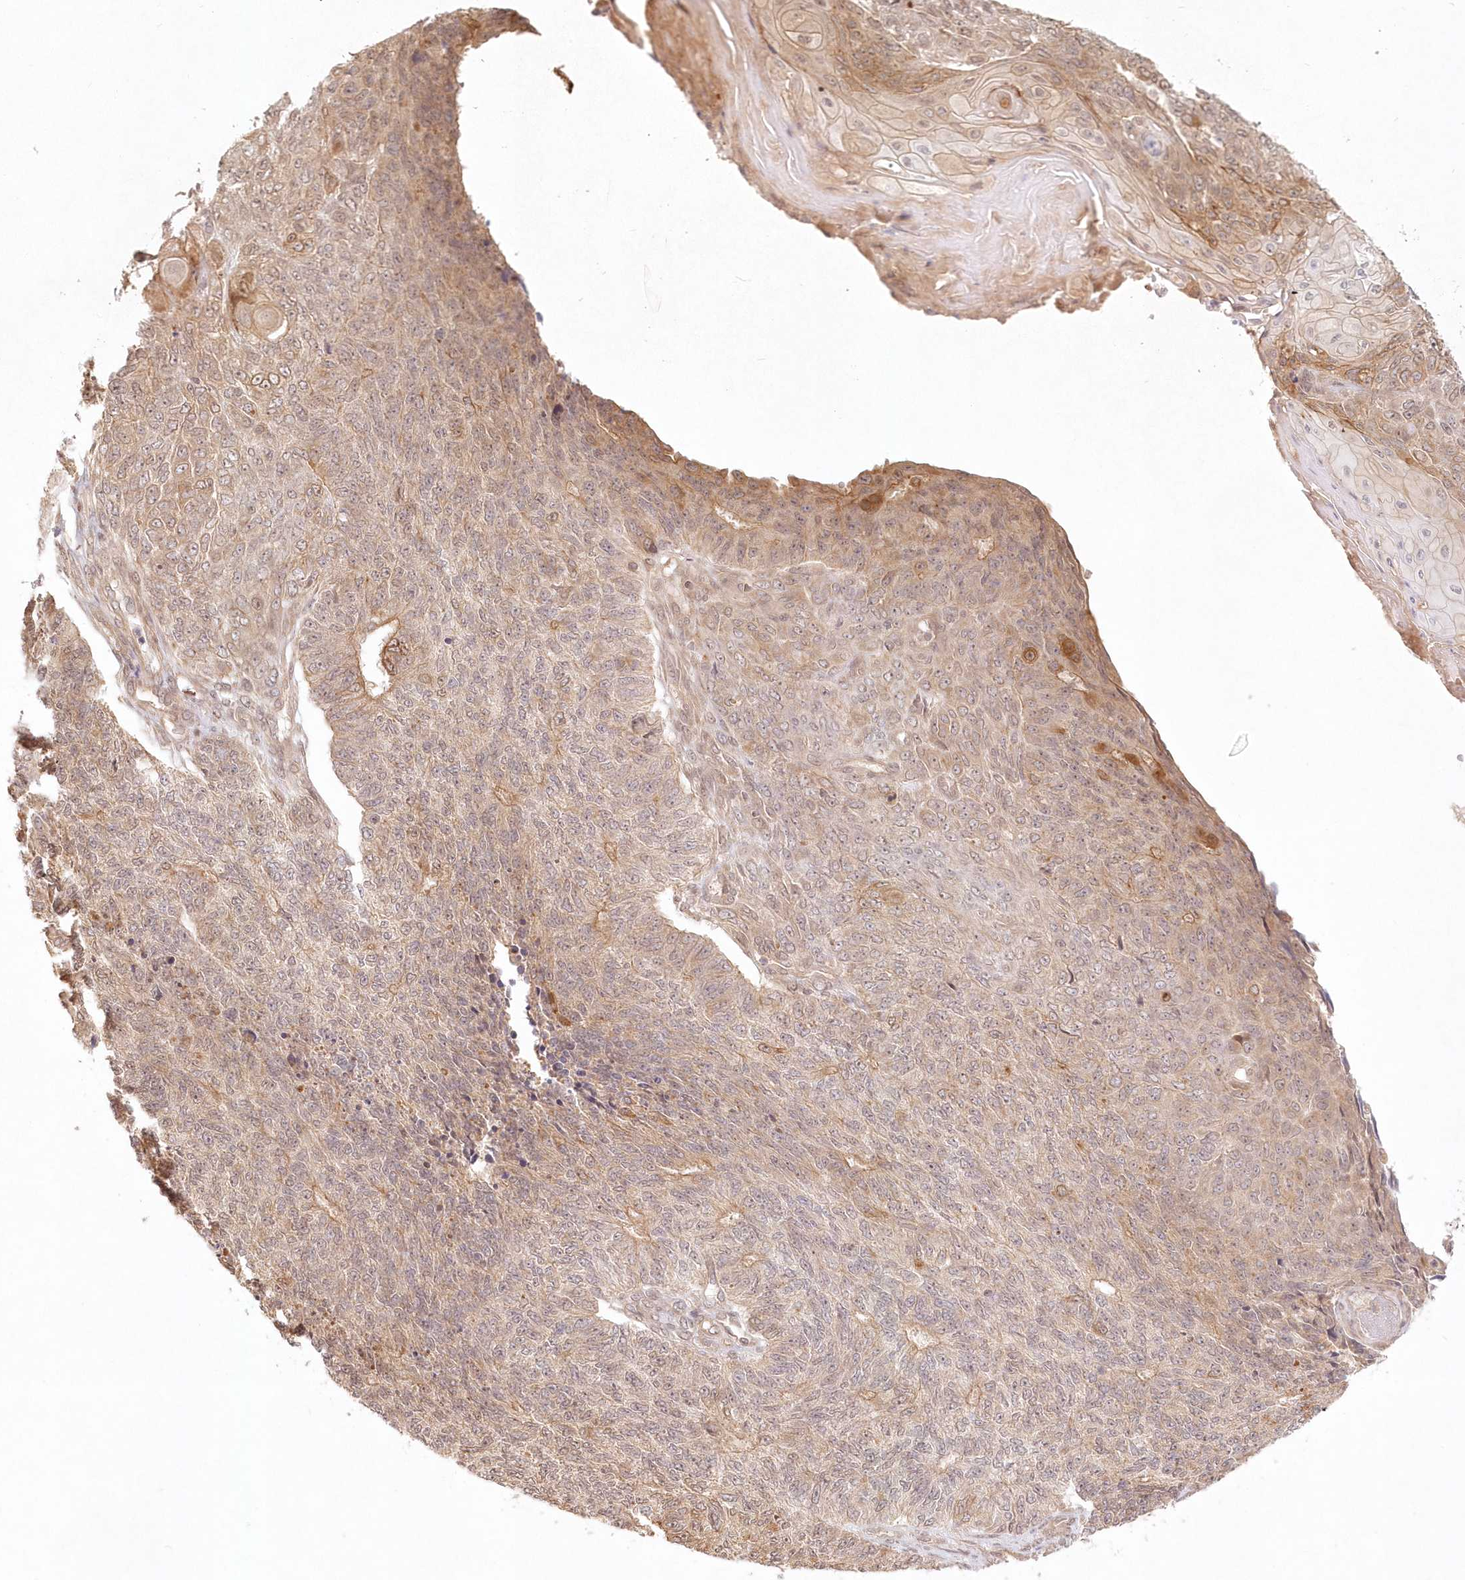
{"staining": {"intensity": "moderate", "quantity": ">75%", "location": "cytoplasmic/membranous"}, "tissue": "endometrial cancer", "cell_type": "Tumor cells", "image_type": "cancer", "snomed": [{"axis": "morphology", "description": "Adenocarcinoma, NOS"}, {"axis": "topography", "description": "Endometrium"}], "caption": "About >75% of tumor cells in human endometrial cancer (adenocarcinoma) show moderate cytoplasmic/membranous protein positivity as visualized by brown immunohistochemical staining.", "gene": "KIAA0232", "patient": {"sex": "female", "age": 32}}